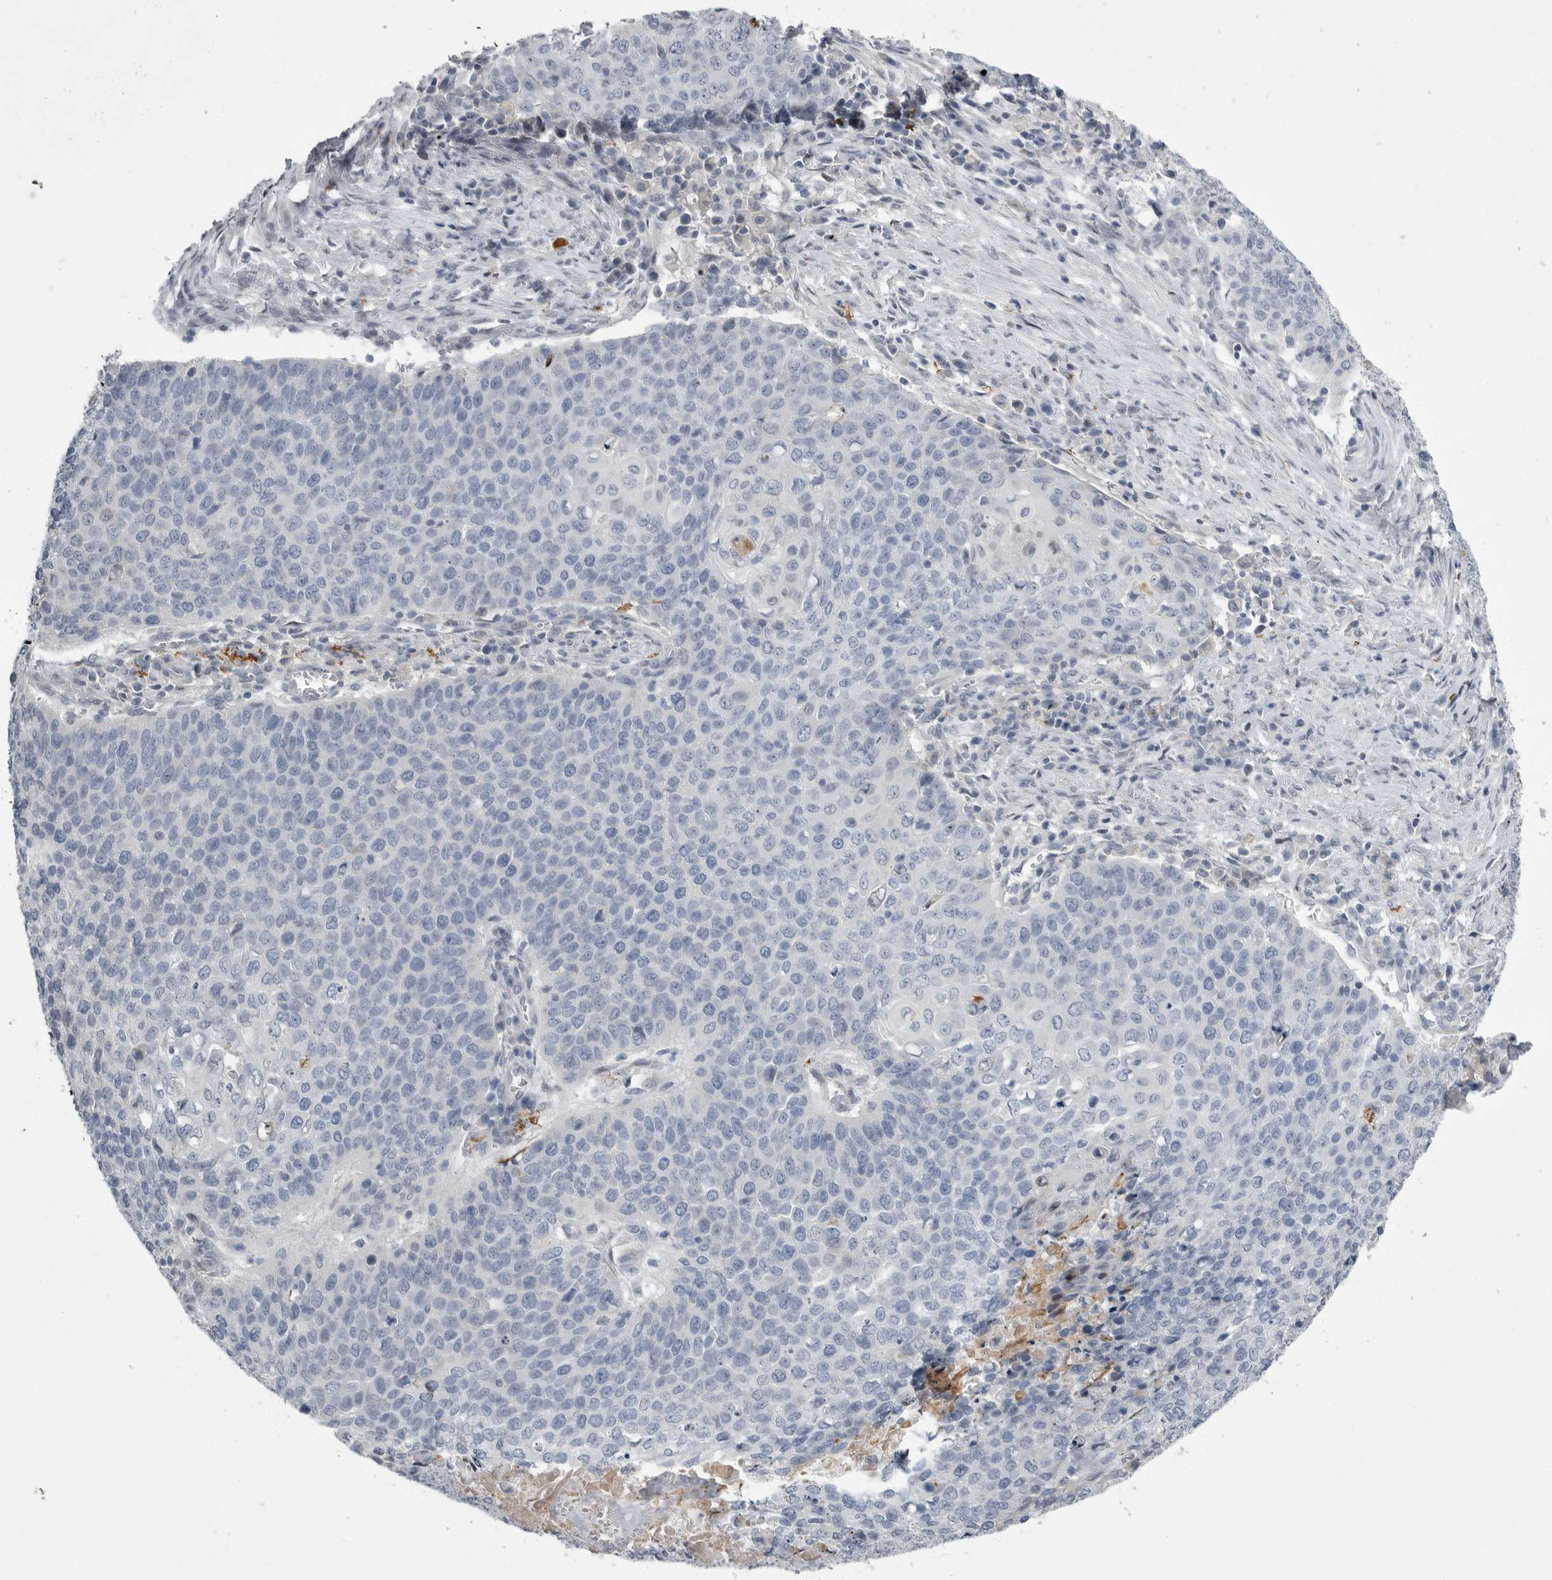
{"staining": {"intensity": "negative", "quantity": "none", "location": "none"}, "tissue": "cervical cancer", "cell_type": "Tumor cells", "image_type": "cancer", "snomed": [{"axis": "morphology", "description": "Squamous cell carcinoma, NOS"}, {"axis": "topography", "description": "Cervix"}], "caption": "A photomicrograph of human cervical cancer (squamous cell carcinoma) is negative for staining in tumor cells. (Brightfield microscopy of DAB (3,3'-diaminobenzidine) immunohistochemistry (IHC) at high magnification).", "gene": "CRP", "patient": {"sex": "female", "age": 39}}